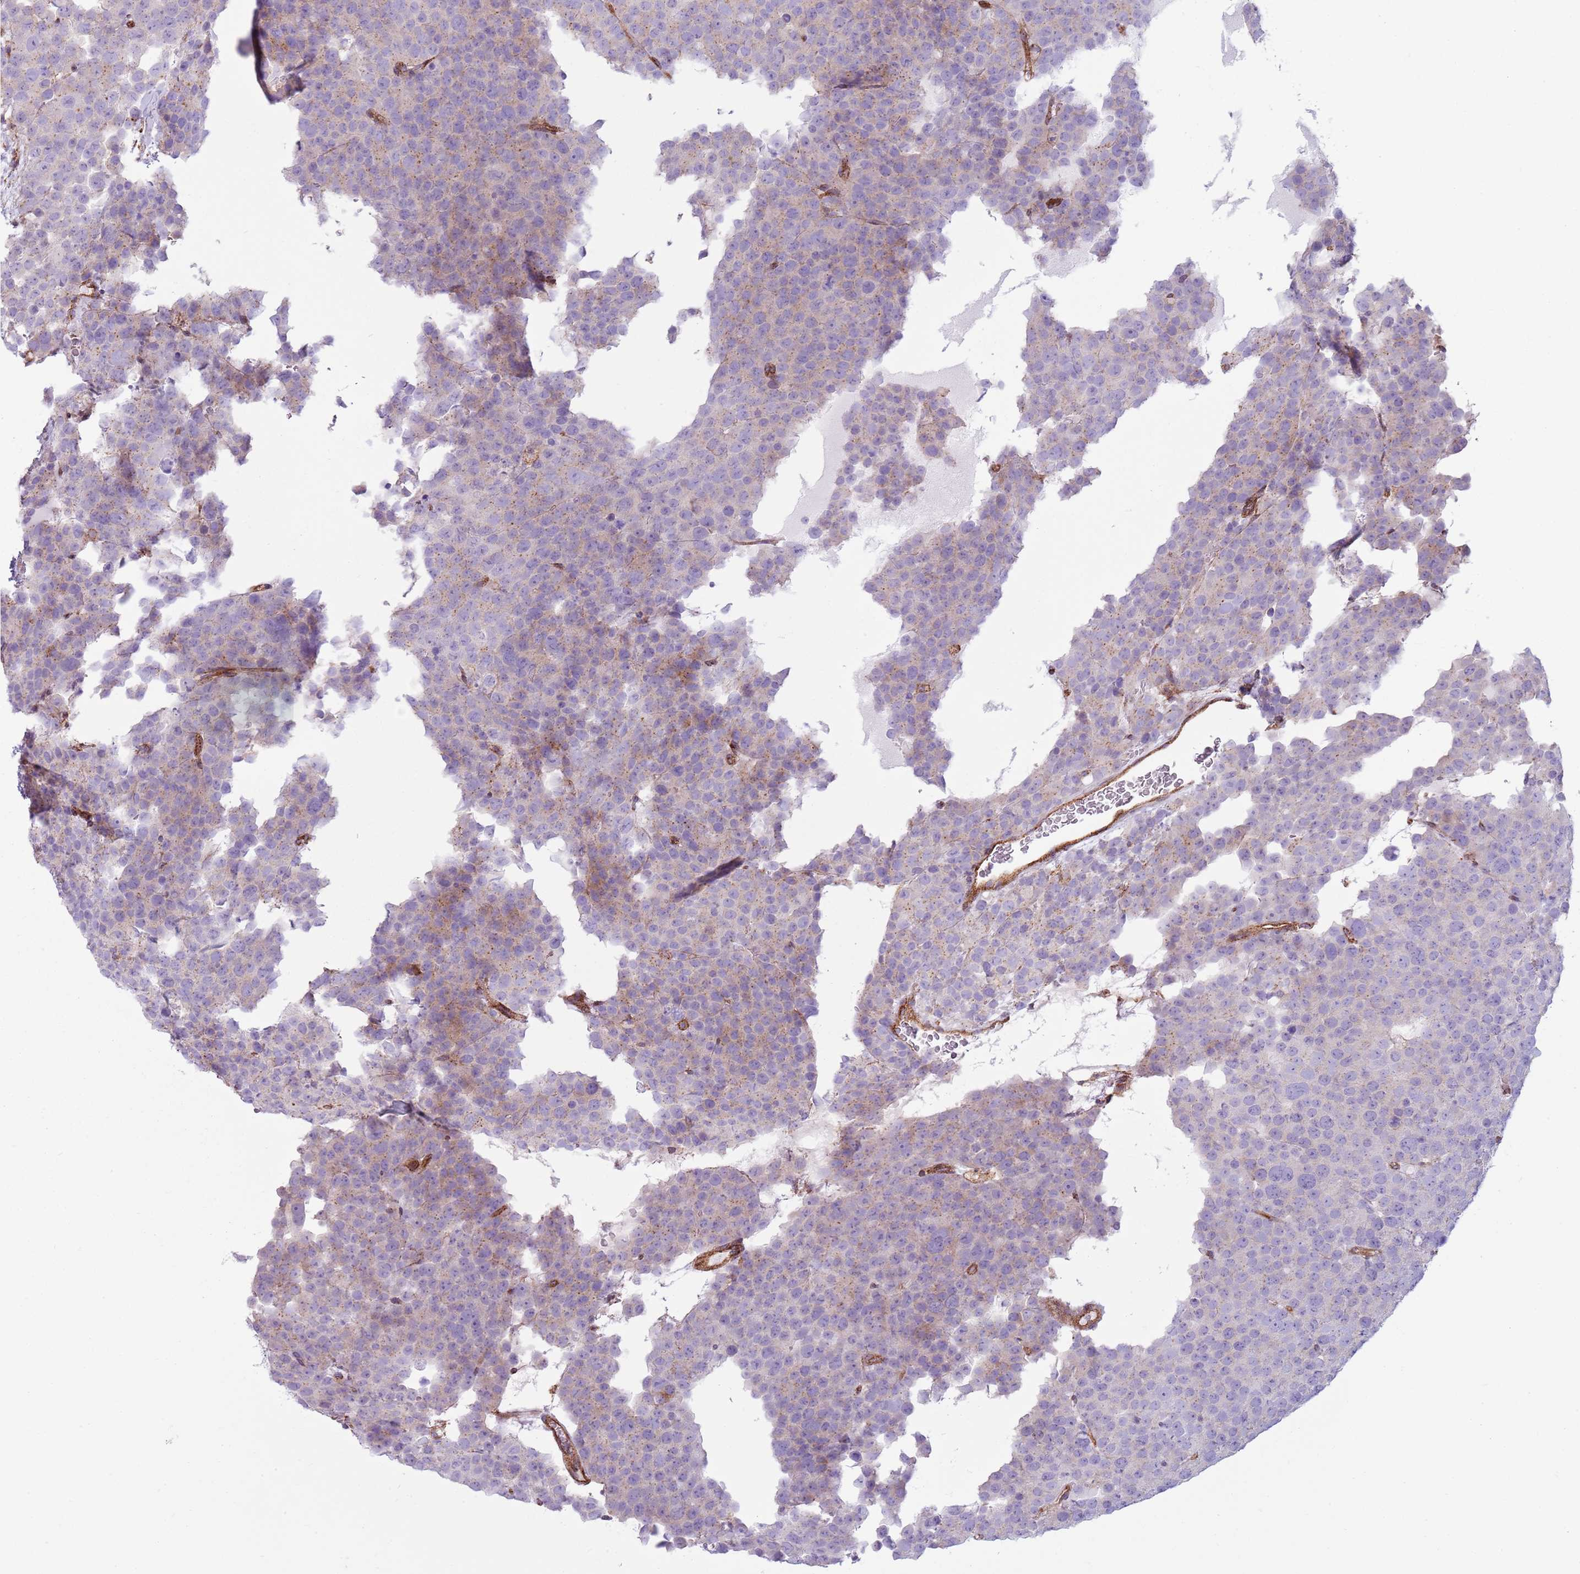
{"staining": {"intensity": "weak", "quantity": "<25%", "location": "cytoplasmic/membranous"}, "tissue": "testis cancer", "cell_type": "Tumor cells", "image_type": "cancer", "snomed": [{"axis": "morphology", "description": "Seminoma, NOS"}, {"axis": "topography", "description": "Testis"}], "caption": "Immunohistochemistry of testis cancer (seminoma) shows no expression in tumor cells.", "gene": "SNX1", "patient": {"sex": "male", "age": 71}}